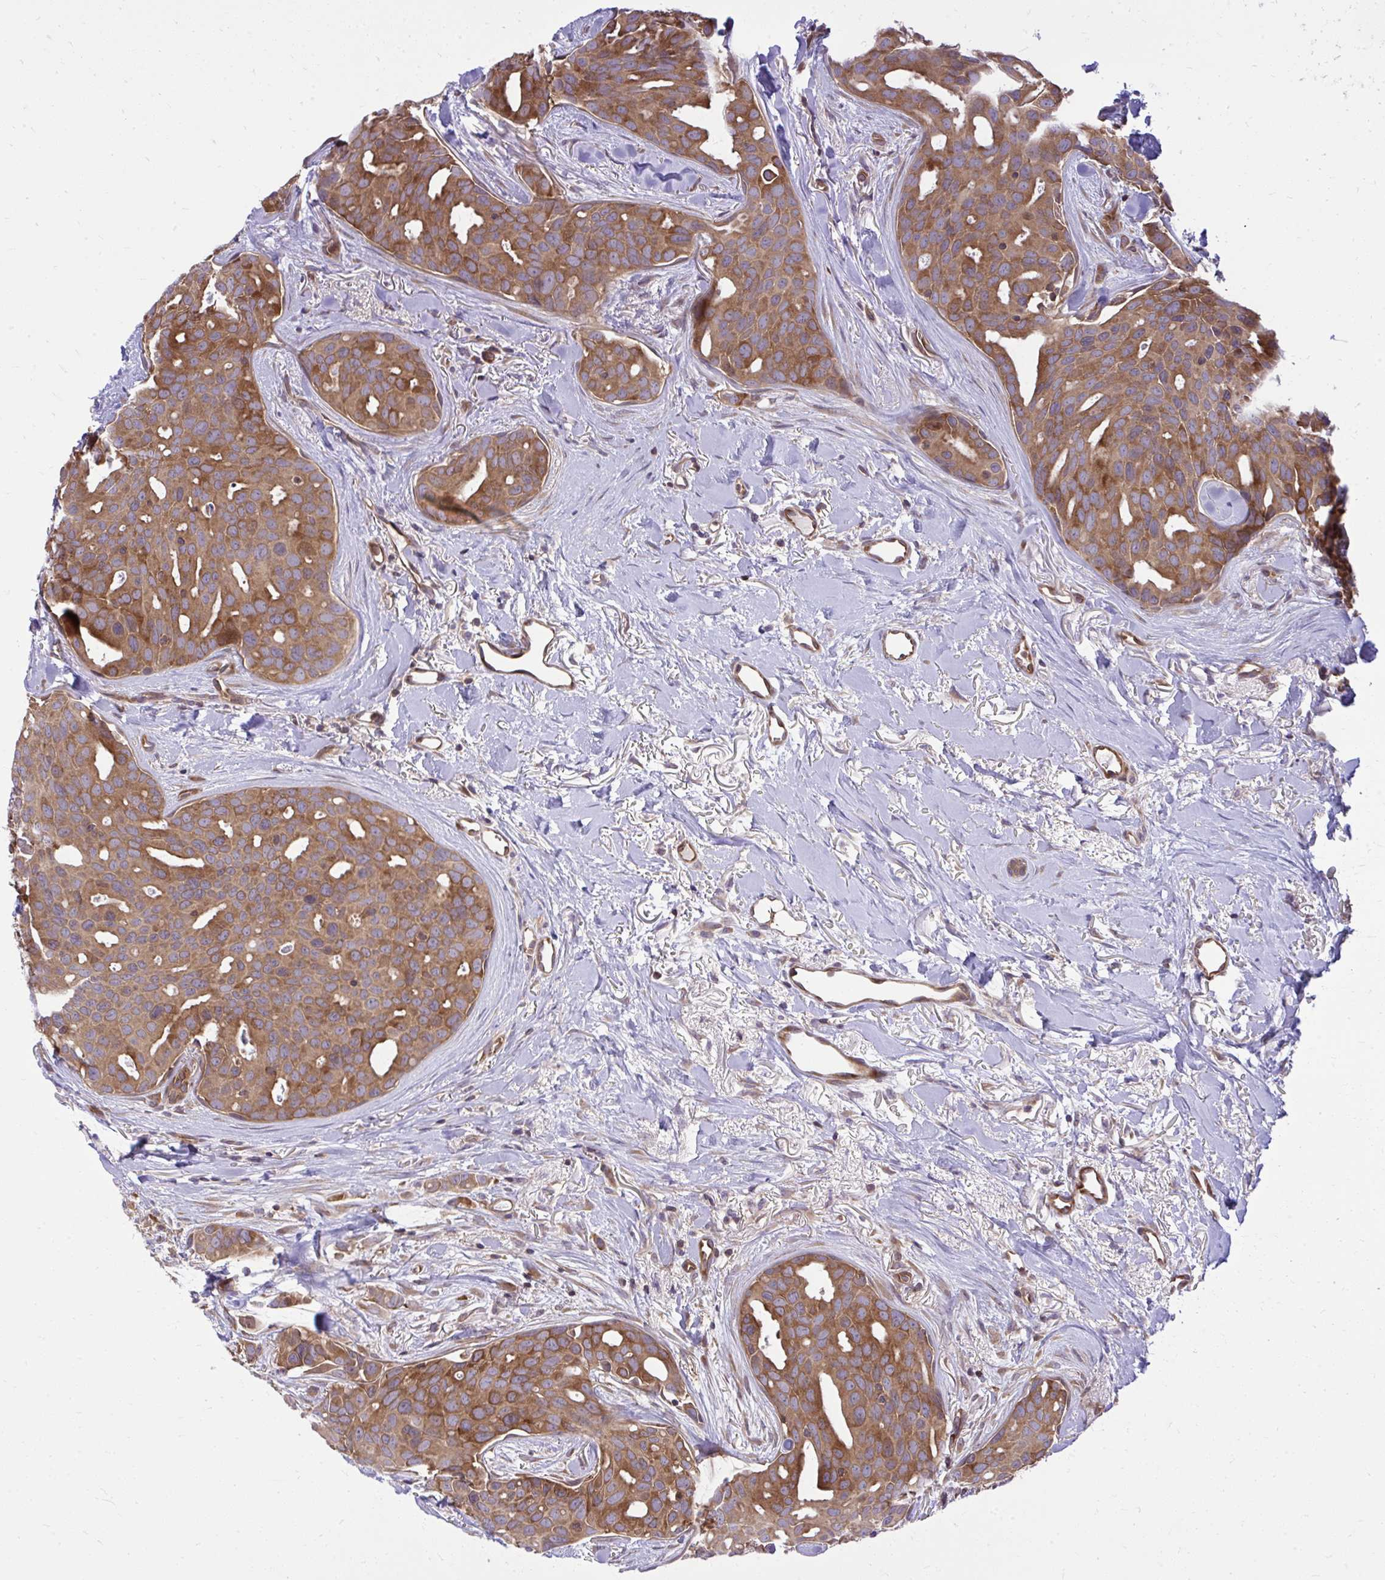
{"staining": {"intensity": "moderate", "quantity": ">75%", "location": "cytoplasmic/membranous"}, "tissue": "breast cancer", "cell_type": "Tumor cells", "image_type": "cancer", "snomed": [{"axis": "morphology", "description": "Duct carcinoma"}, {"axis": "topography", "description": "Breast"}], "caption": "A micrograph of human infiltrating ductal carcinoma (breast) stained for a protein reveals moderate cytoplasmic/membranous brown staining in tumor cells.", "gene": "PPP5C", "patient": {"sex": "female", "age": 54}}